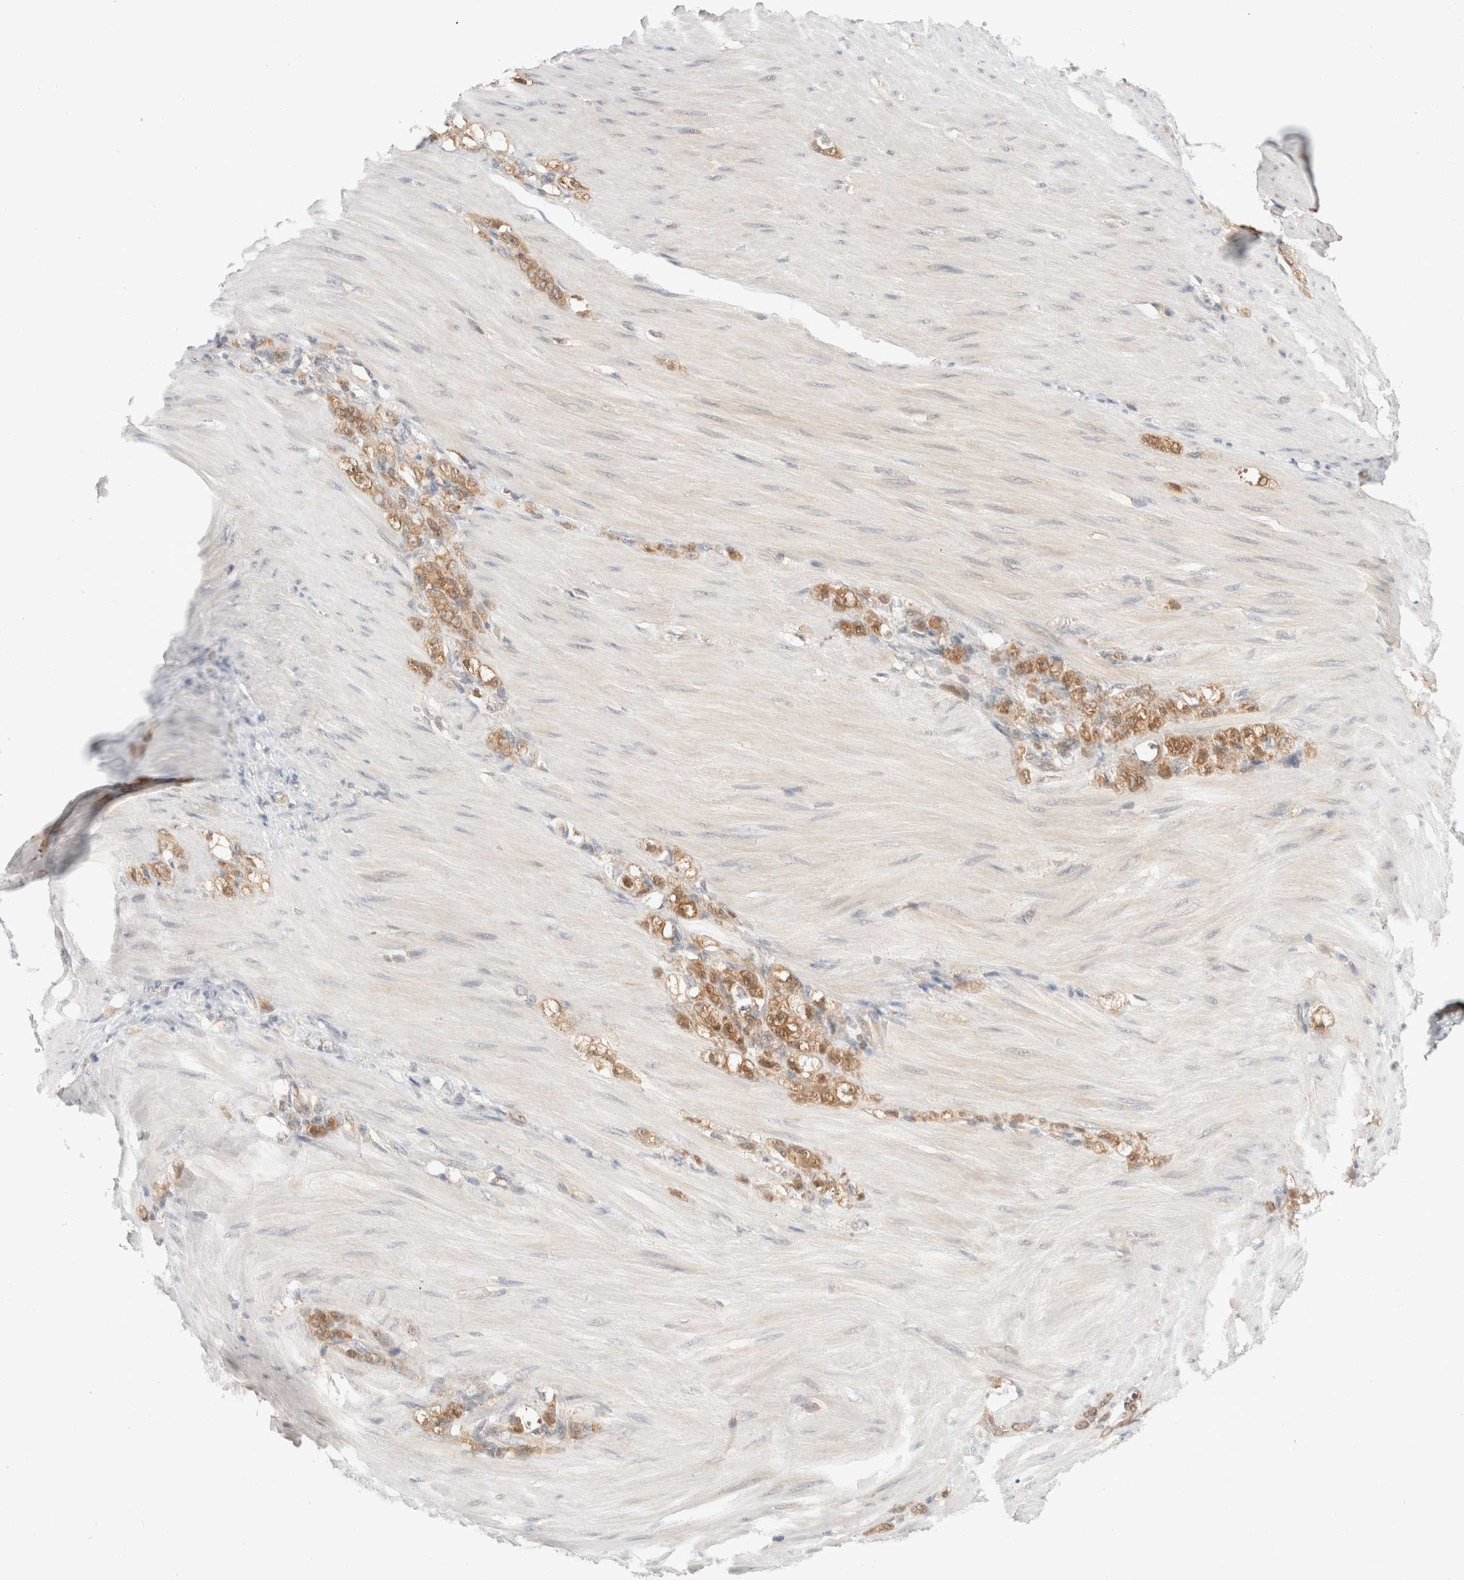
{"staining": {"intensity": "moderate", "quantity": ">75%", "location": "cytoplasmic/membranous"}, "tissue": "stomach cancer", "cell_type": "Tumor cells", "image_type": "cancer", "snomed": [{"axis": "morphology", "description": "Normal tissue, NOS"}, {"axis": "morphology", "description": "Adenocarcinoma, NOS"}, {"axis": "topography", "description": "Stomach"}], "caption": "Stomach cancer stained with immunohistochemistry reveals moderate cytoplasmic/membranous positivity in approximately >75% of tumor cells.", "gene": "XKR4", "patient": {"sex": "male", "age": 82}}